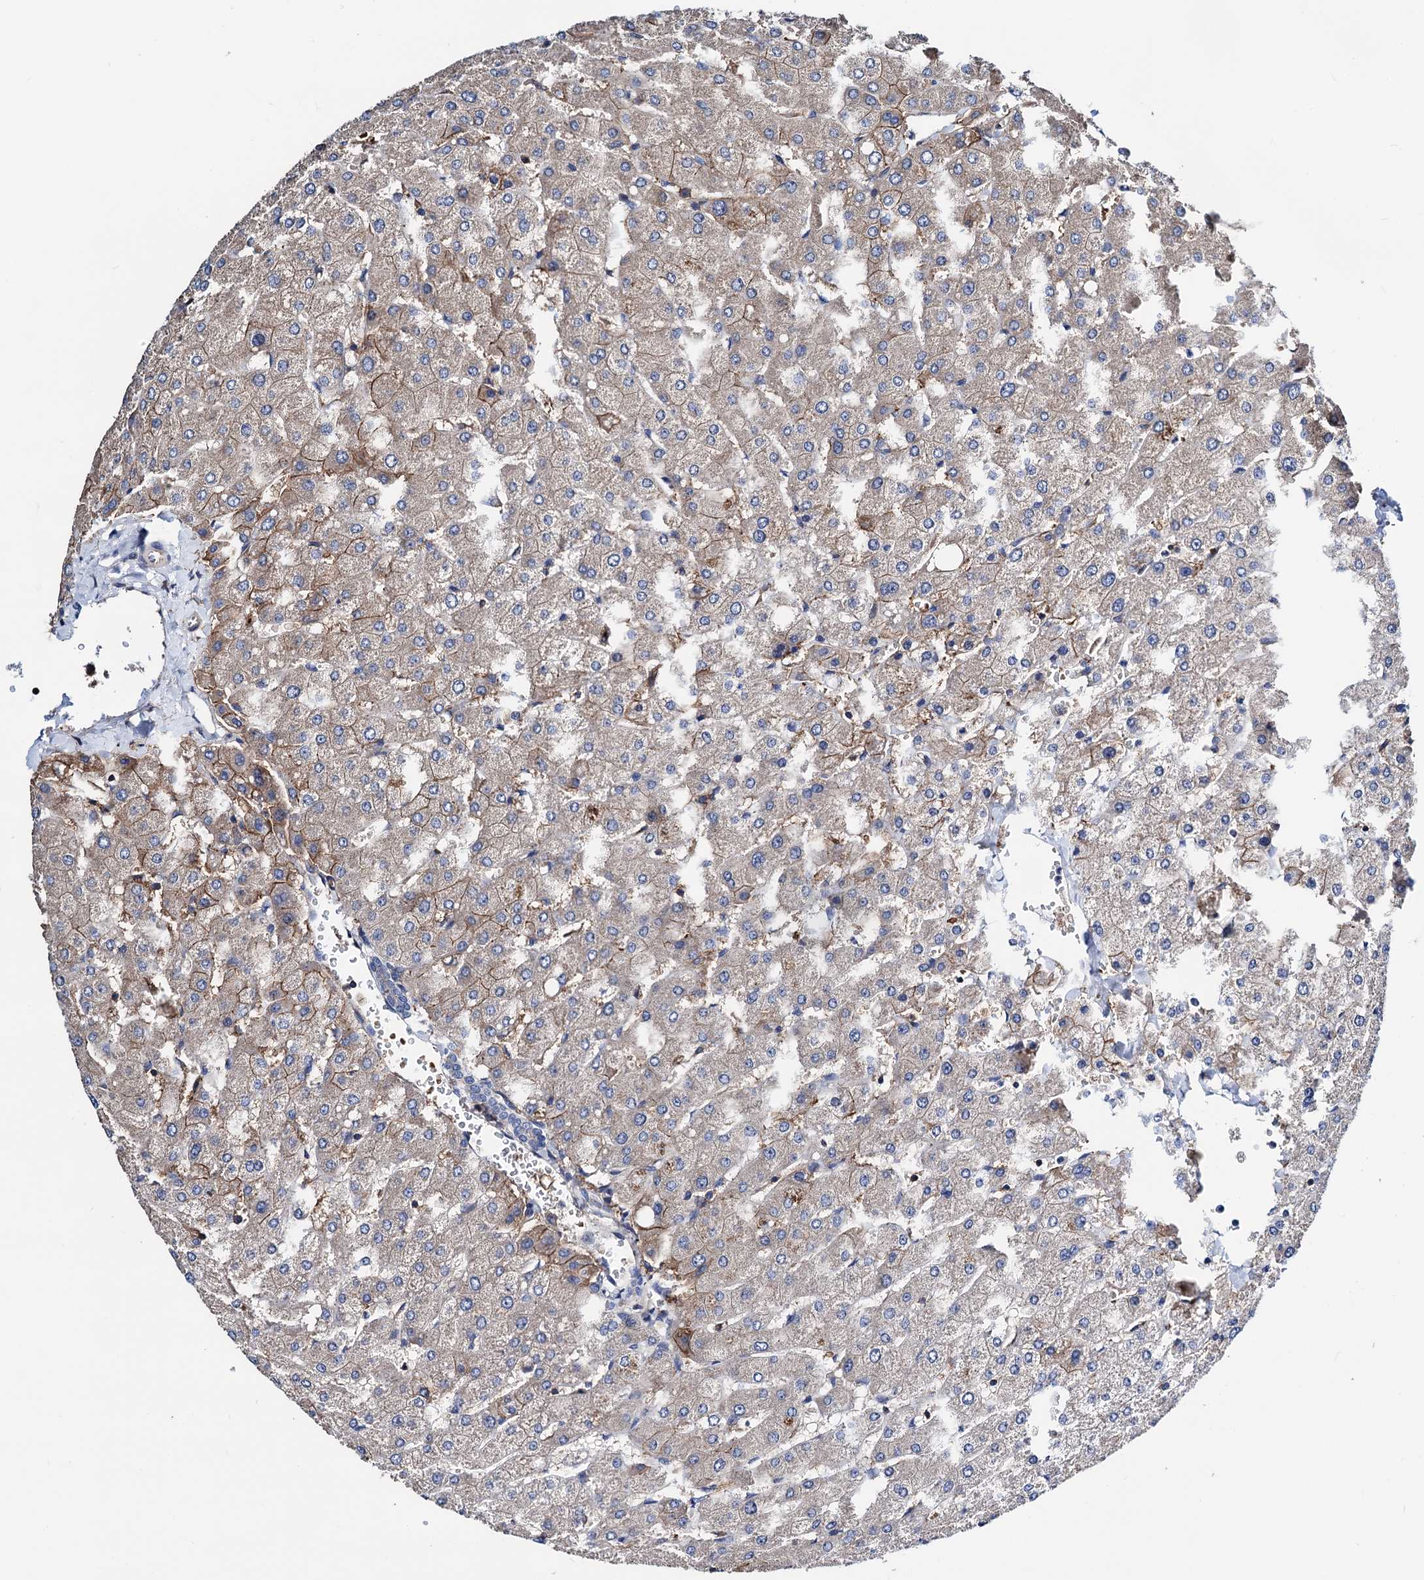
{"staining": {"intensity": "negative", "quantity": "none", "location": "none"}, "tissue": "liver", "cell_type": "Cholangiocytes", "image_type": "normal", "snomed": [{"axis": "morphology", "description": "Normal tissue, NOS"}, {"axis": "topography", "description": "Liver"}], "caption": "IHC image of unremarkable liver stained for a protein (brown), which exhibits no expression in cholangiocytes. Nuclei are stained in blue.", "gene": "GCOM1", "patient": {"sex": "male", "age": 55}}